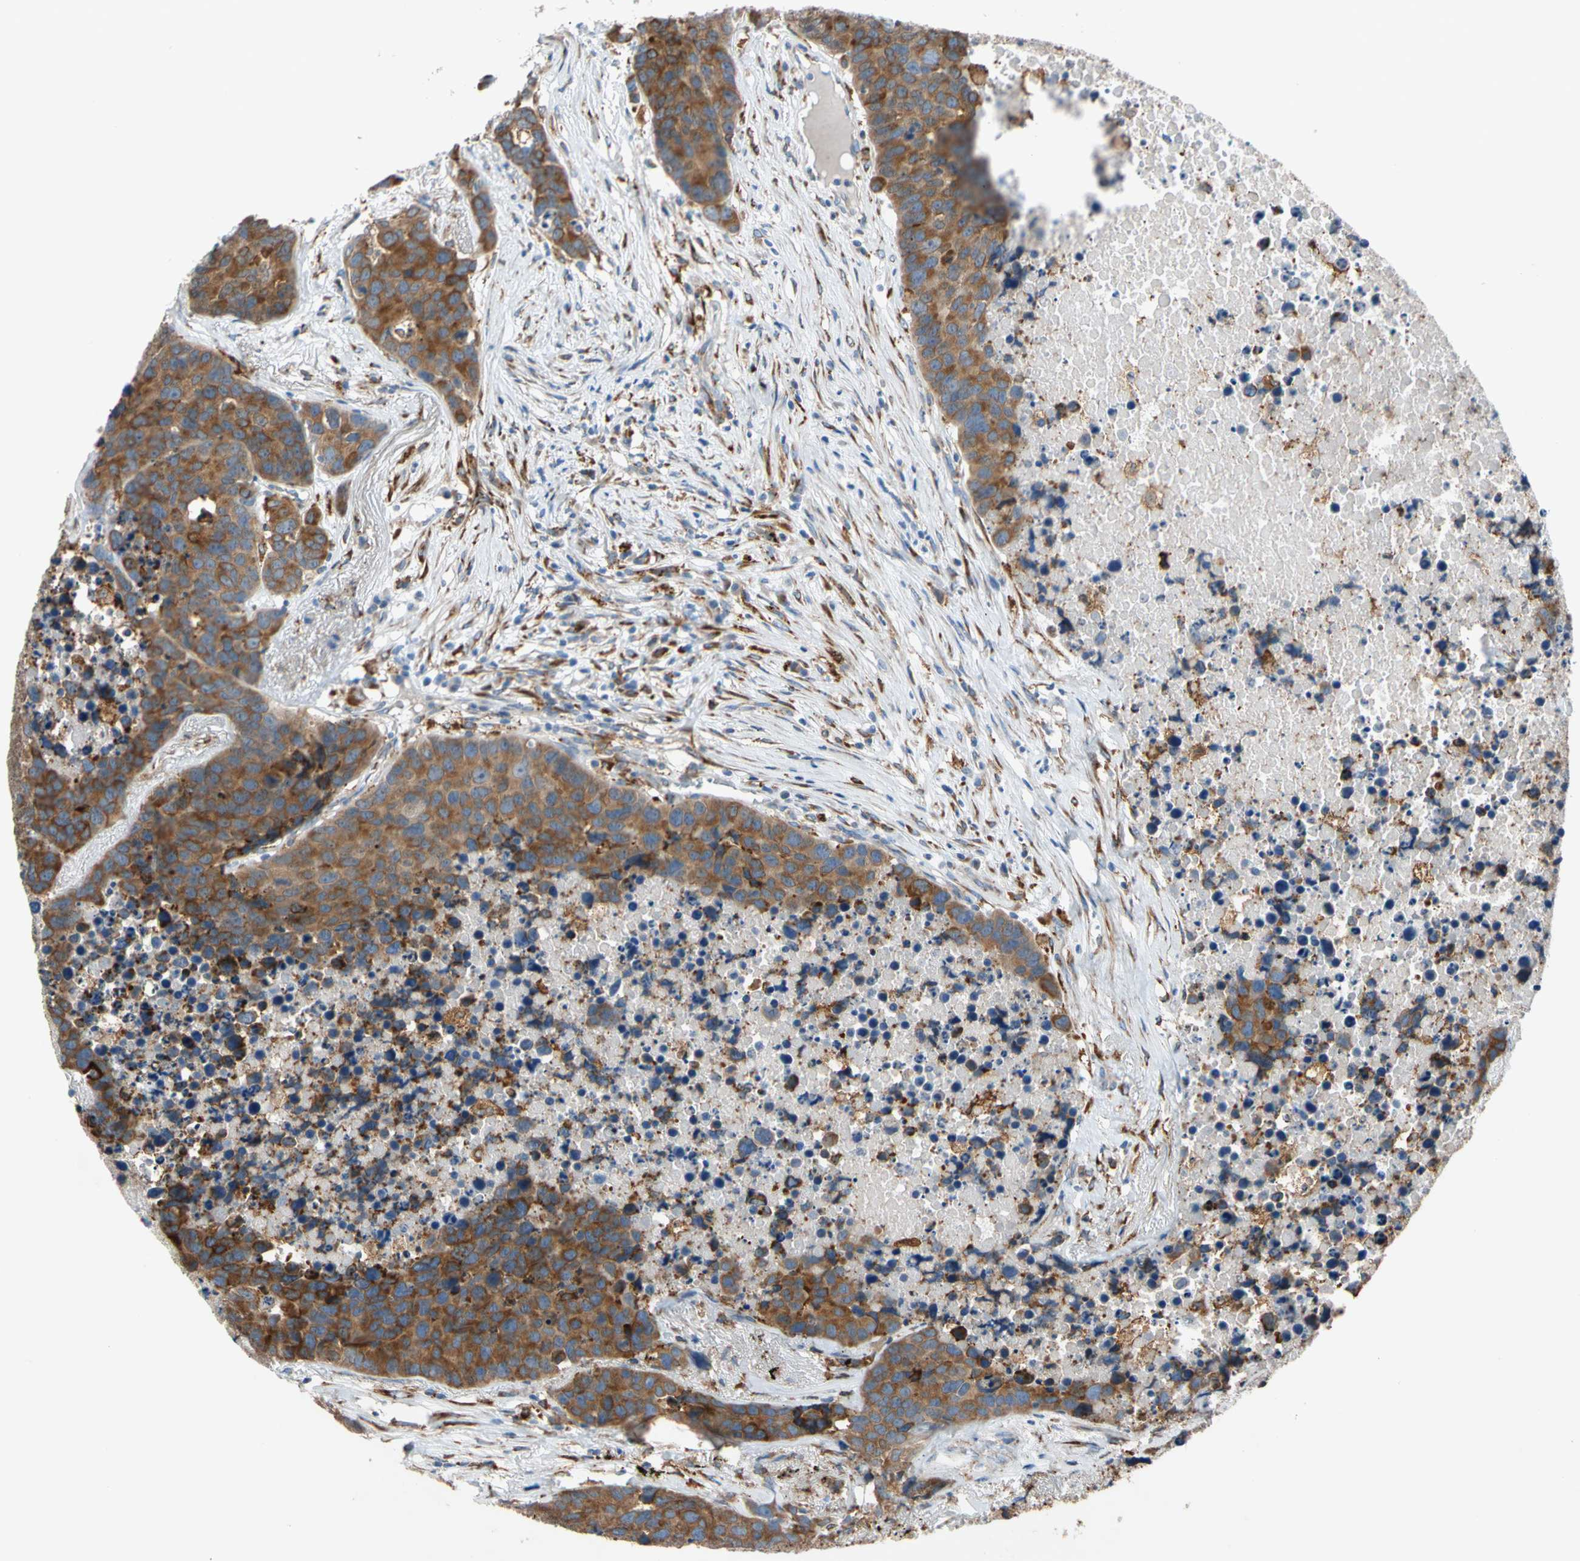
{"staining": {"intensity": "strong", "quantity": ">75%", "location": "cytoplasmic/membranous"}, "tissue": "carcinoid", "cell_type": "Tumor cells", "image_type": "cancer", "snomed": [{"axis": "morphology", "description": "Carcinoid, malignant, NOS"}, {"axis": "topography", "description": "Lung"}], "caption": "A micrograph of human carcinoid stained for a protein demonstrates strong cytoplasmic/membranous brown staining in tumor cells.", "gene": "LRPAP1", "patient": {"sex": "male", "age": 60}}